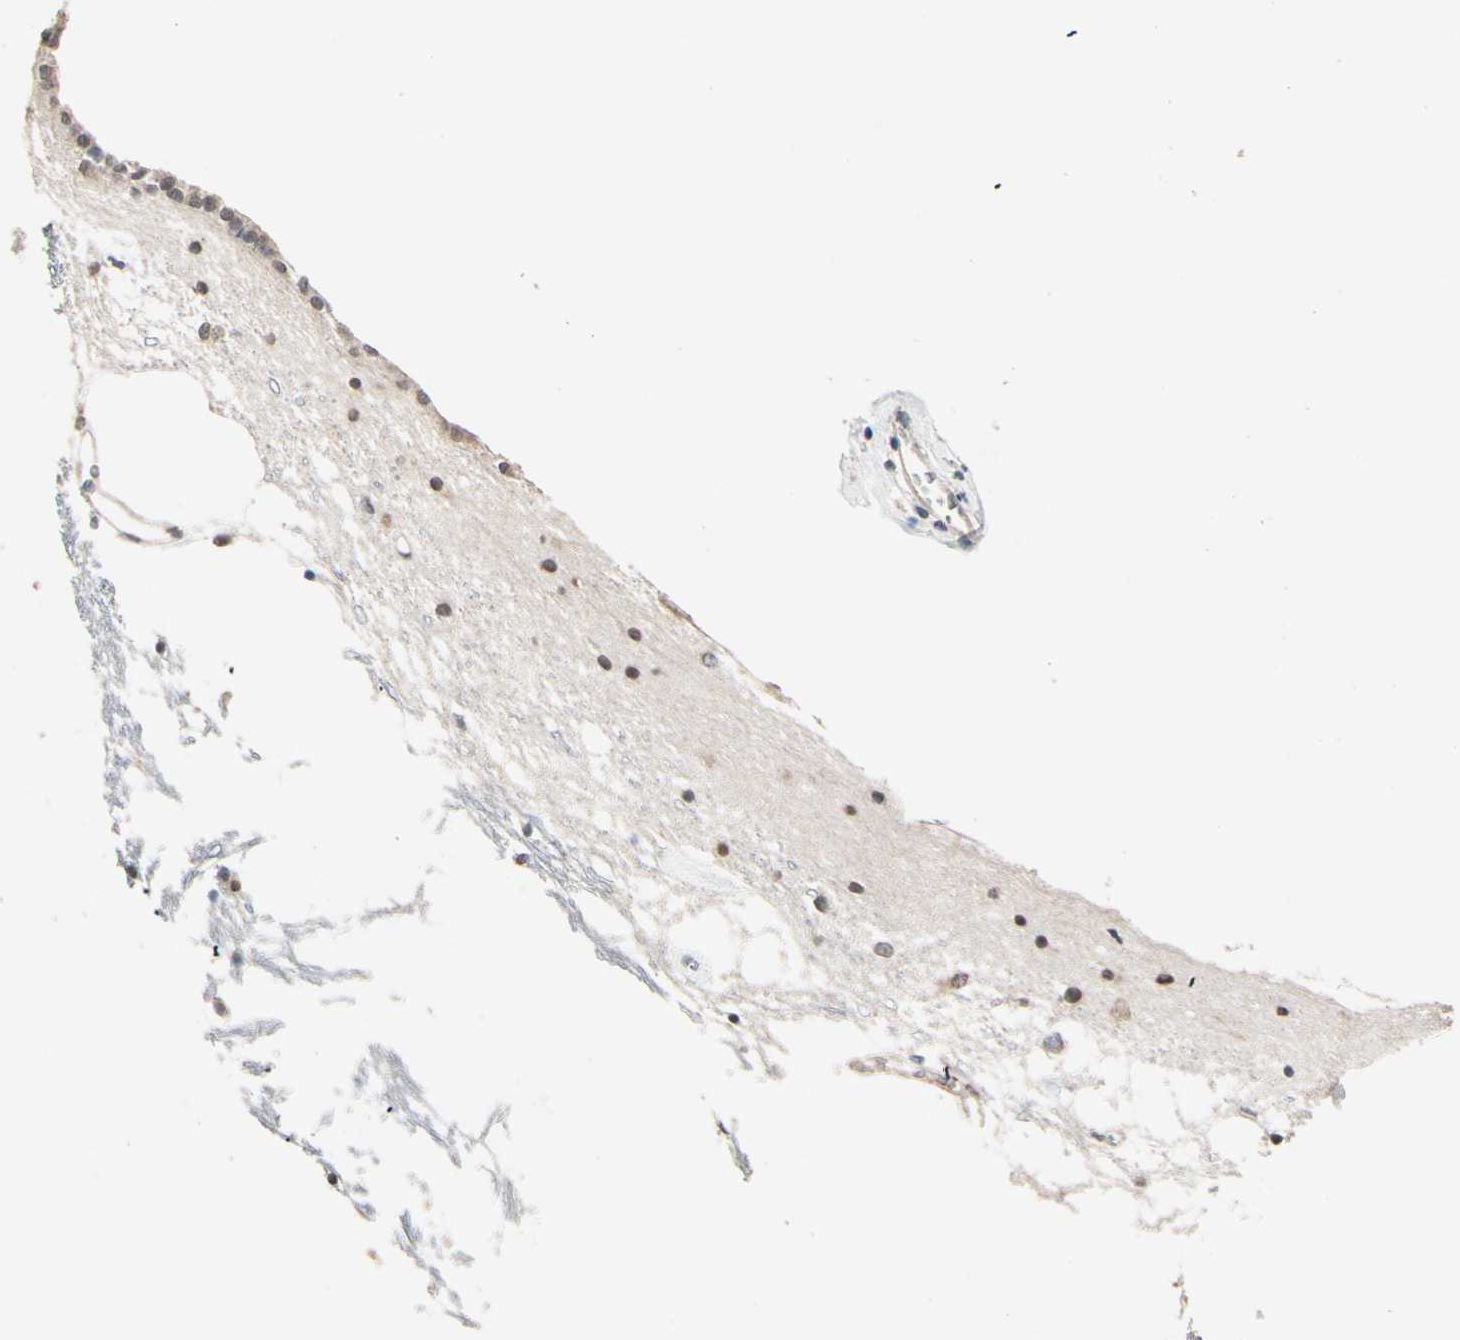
{"staining": {"intensity": "moderate", "quantity": "25%-75%", "location": "cytoplasmic/membranous"}, "tissue": "caudate", "cell_type": "Glial cells", "image_type": "normal", "snomed": [{"axis": "morphology", "description": "Normal tissue, NOS"}, {"axis": "topography", "description": "Lateral ventricle wall"}], "caption": "Benign caudate reveals moderate cytoplasmic/membranous expression in about 25%-75% of glial cells, visualized by immunohistochemistry.", "gene": "TASOR", "patient": {"sex": "male", "age": 45}}